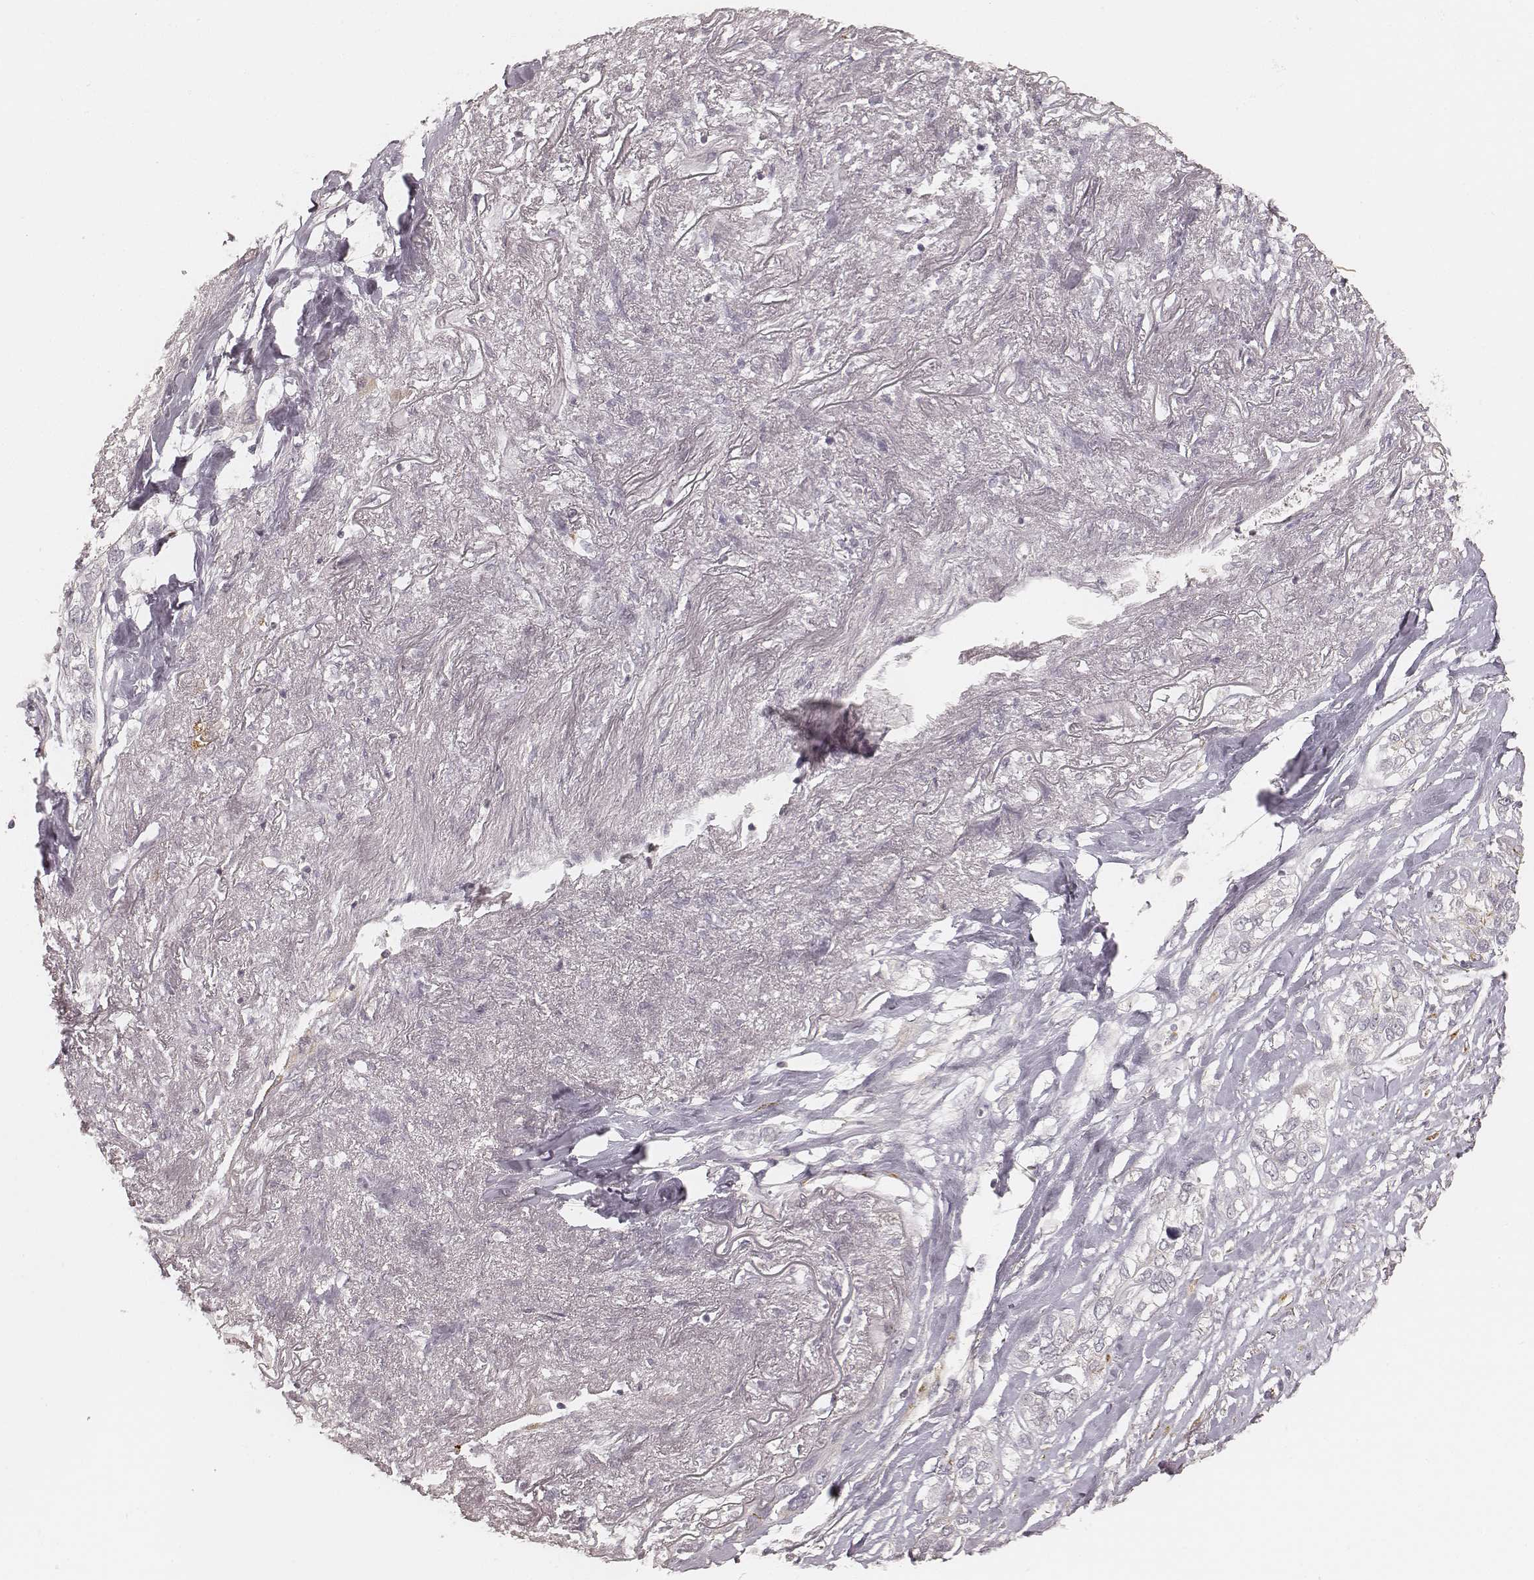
{"staining": {"intensity": "moderate", "quantity": "<25%", "location": "cytoplasmic/membranous"}, "tissue": "lung cancer", "cell_type": "Tumor cells", "image_type": "cancer", "snomed": [{"axis": "morphology", "description": "Squamous cell carcinoma, NOS"}, {"axis": "topography", "description": "Lung"}], "caption": "Squamous cell carcinoma (lung) was stained to show a protein in brown. There is low levels of moderate cytoplasmic/membranous expression in approximately <25% of tumor cells.", "gene": "GORASP2", "patient": {"sex": "female", "age": 70}}